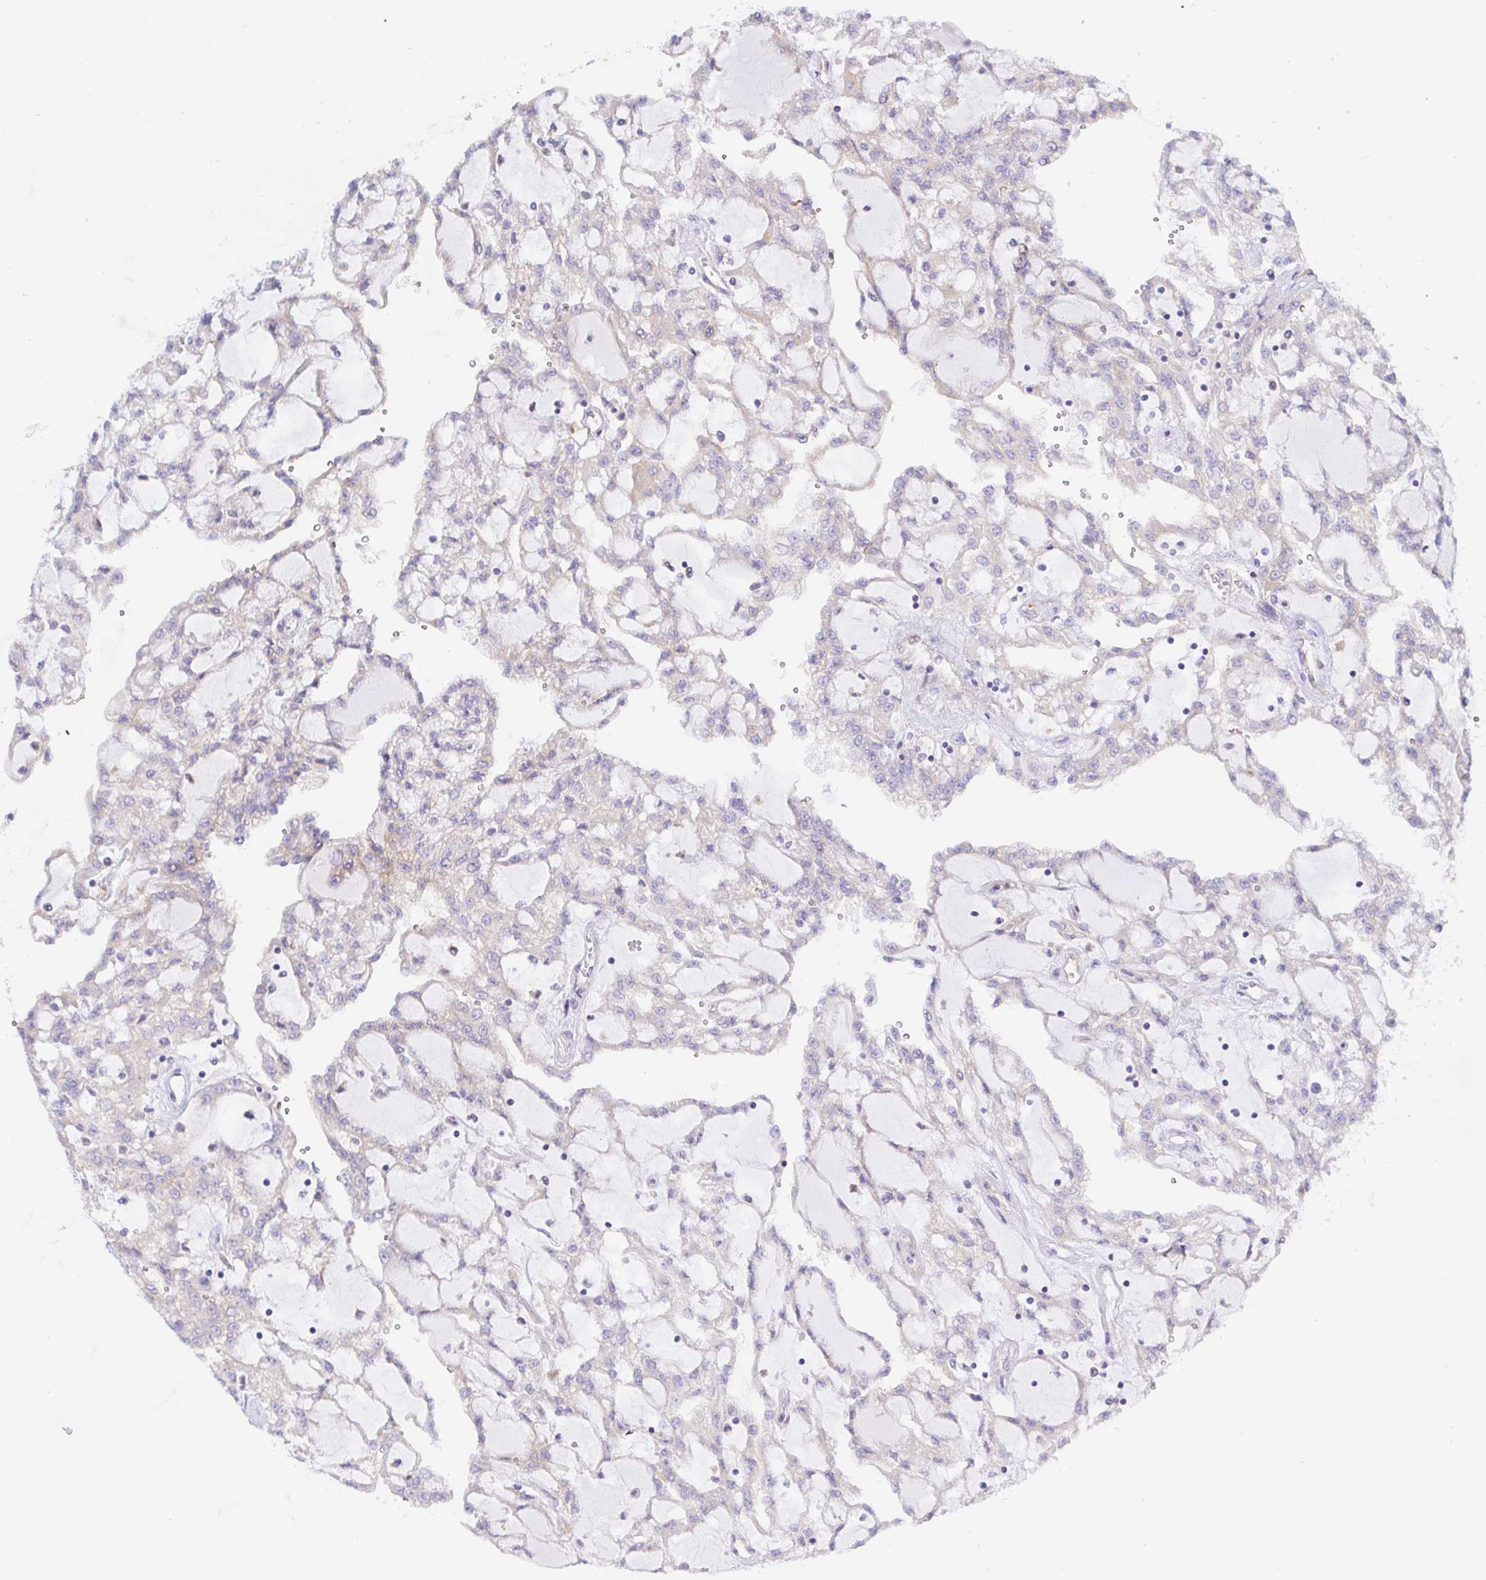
{"staining": {"intensity": "negative", "quantity": "none", "location": "none"}, "tissue": "renal cancer", "cell_type": "Tumor cells", "image_type": "cancer", "snomed": [{"axis": "morphology", "description": "Adenocarcinoma, NOS"}, {"axis": "topography", "description": "Kidney"}], "caption": "The image shows no staining of tumor cells in adenocarcinoma (renal). Nuclei are stained in blue.", "gene": "ARL4D", "patient": {"sex": "male", "age": 63}}